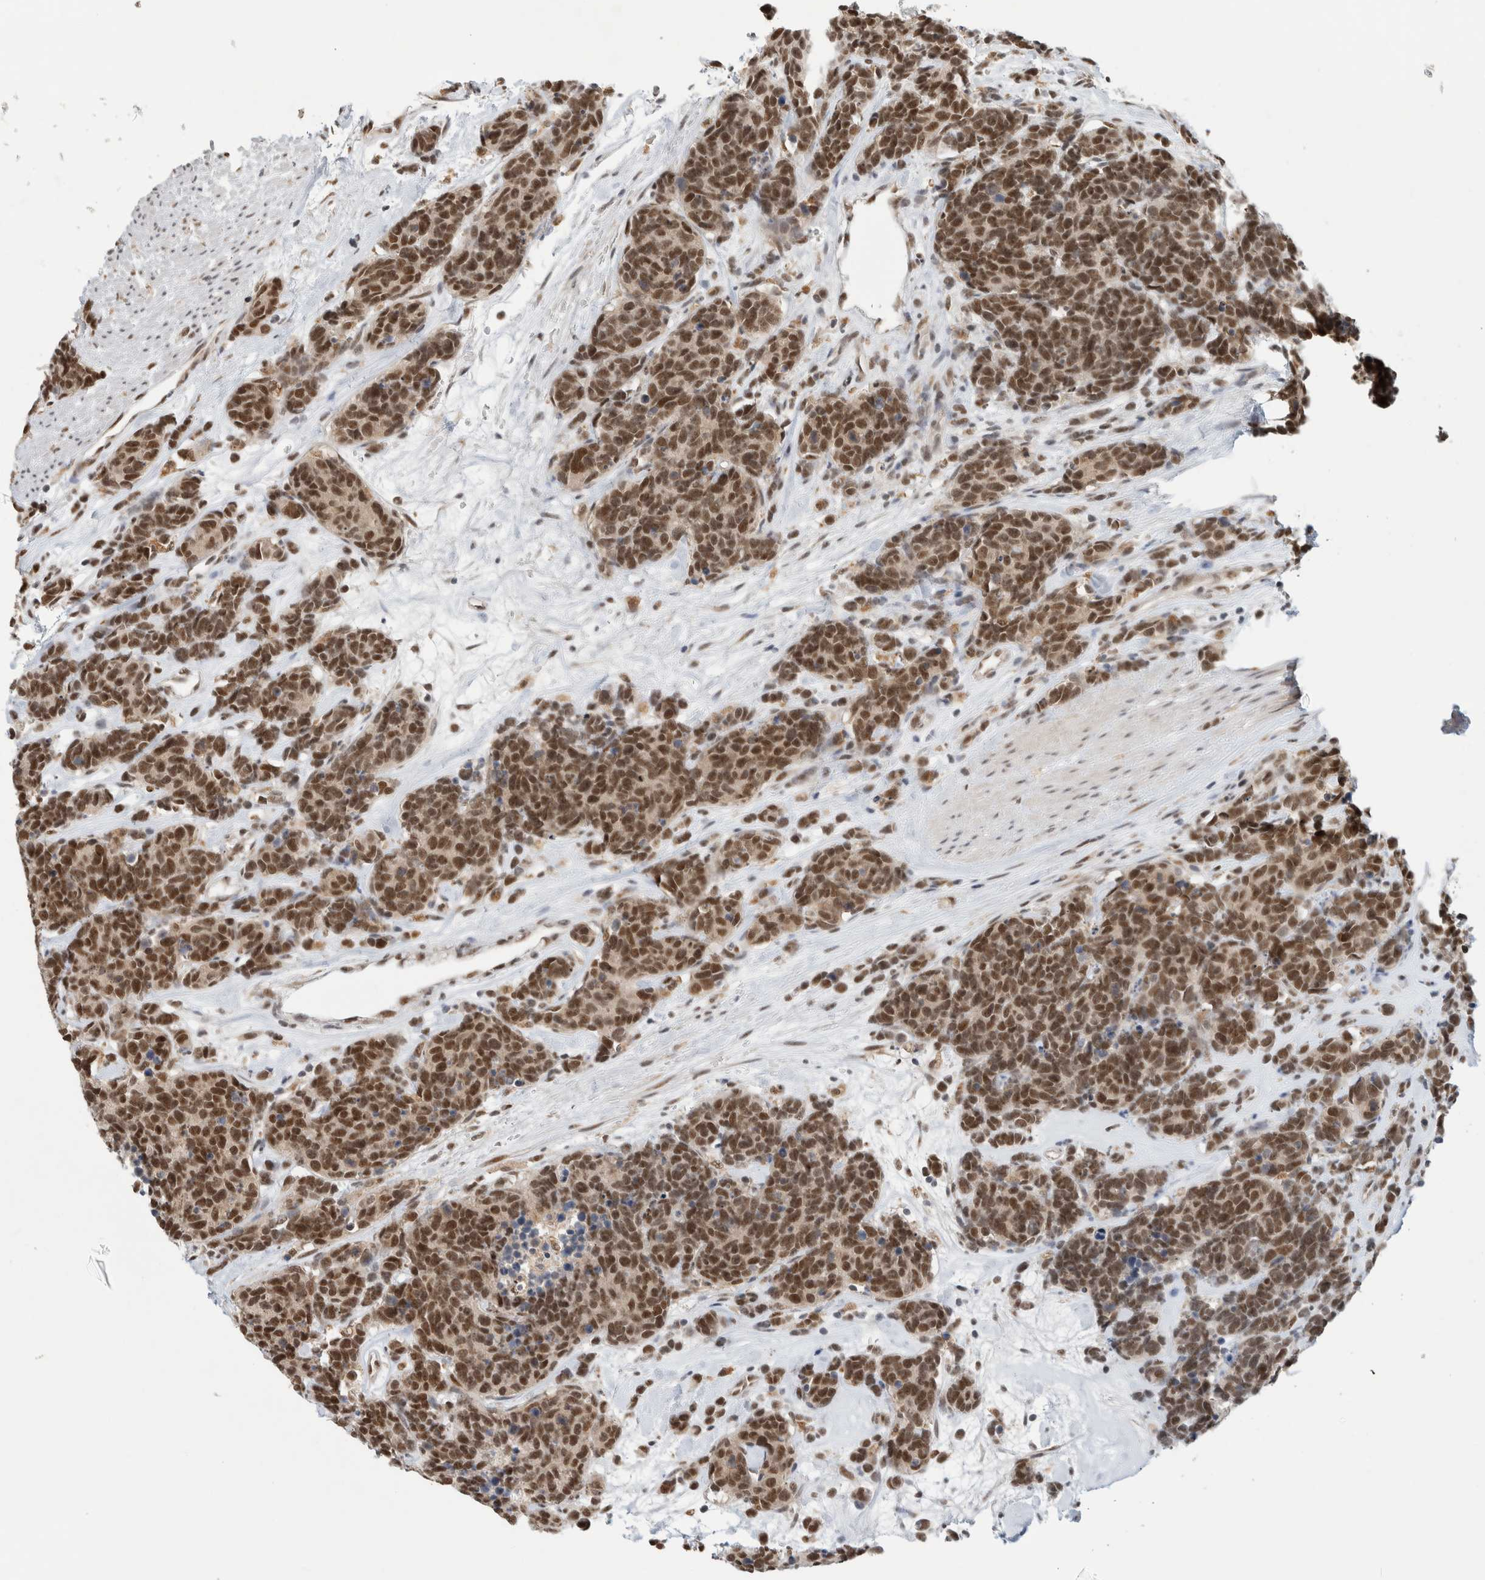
{"staining": {"intensity": "strong", "quantity": ">75%", "location": "nuclear"}, "tissue": "carcinoid", "cell_type": "Tumor cells", "image_type": "cancer", "snomed": [{"axis": "morphology", "description": "Carcinoma, NOS"}, {"axis": "morphology", "description": "Carcinoid, malignant, NOS"}, {"axis": "topography", "description": "Urinary bladder"}], "caption": "Carcinoma tissue demonstrates strong nuclear staining in about >75% of tumor cells, visualized by immunohistochemistry. The staining is performed using DAB brown chromogen to label protein expression. The nuclei are counter-stained blue using hematoxylin.", "gene": "NCAPG2", "patient": {"sex": "male", "age": 57}}